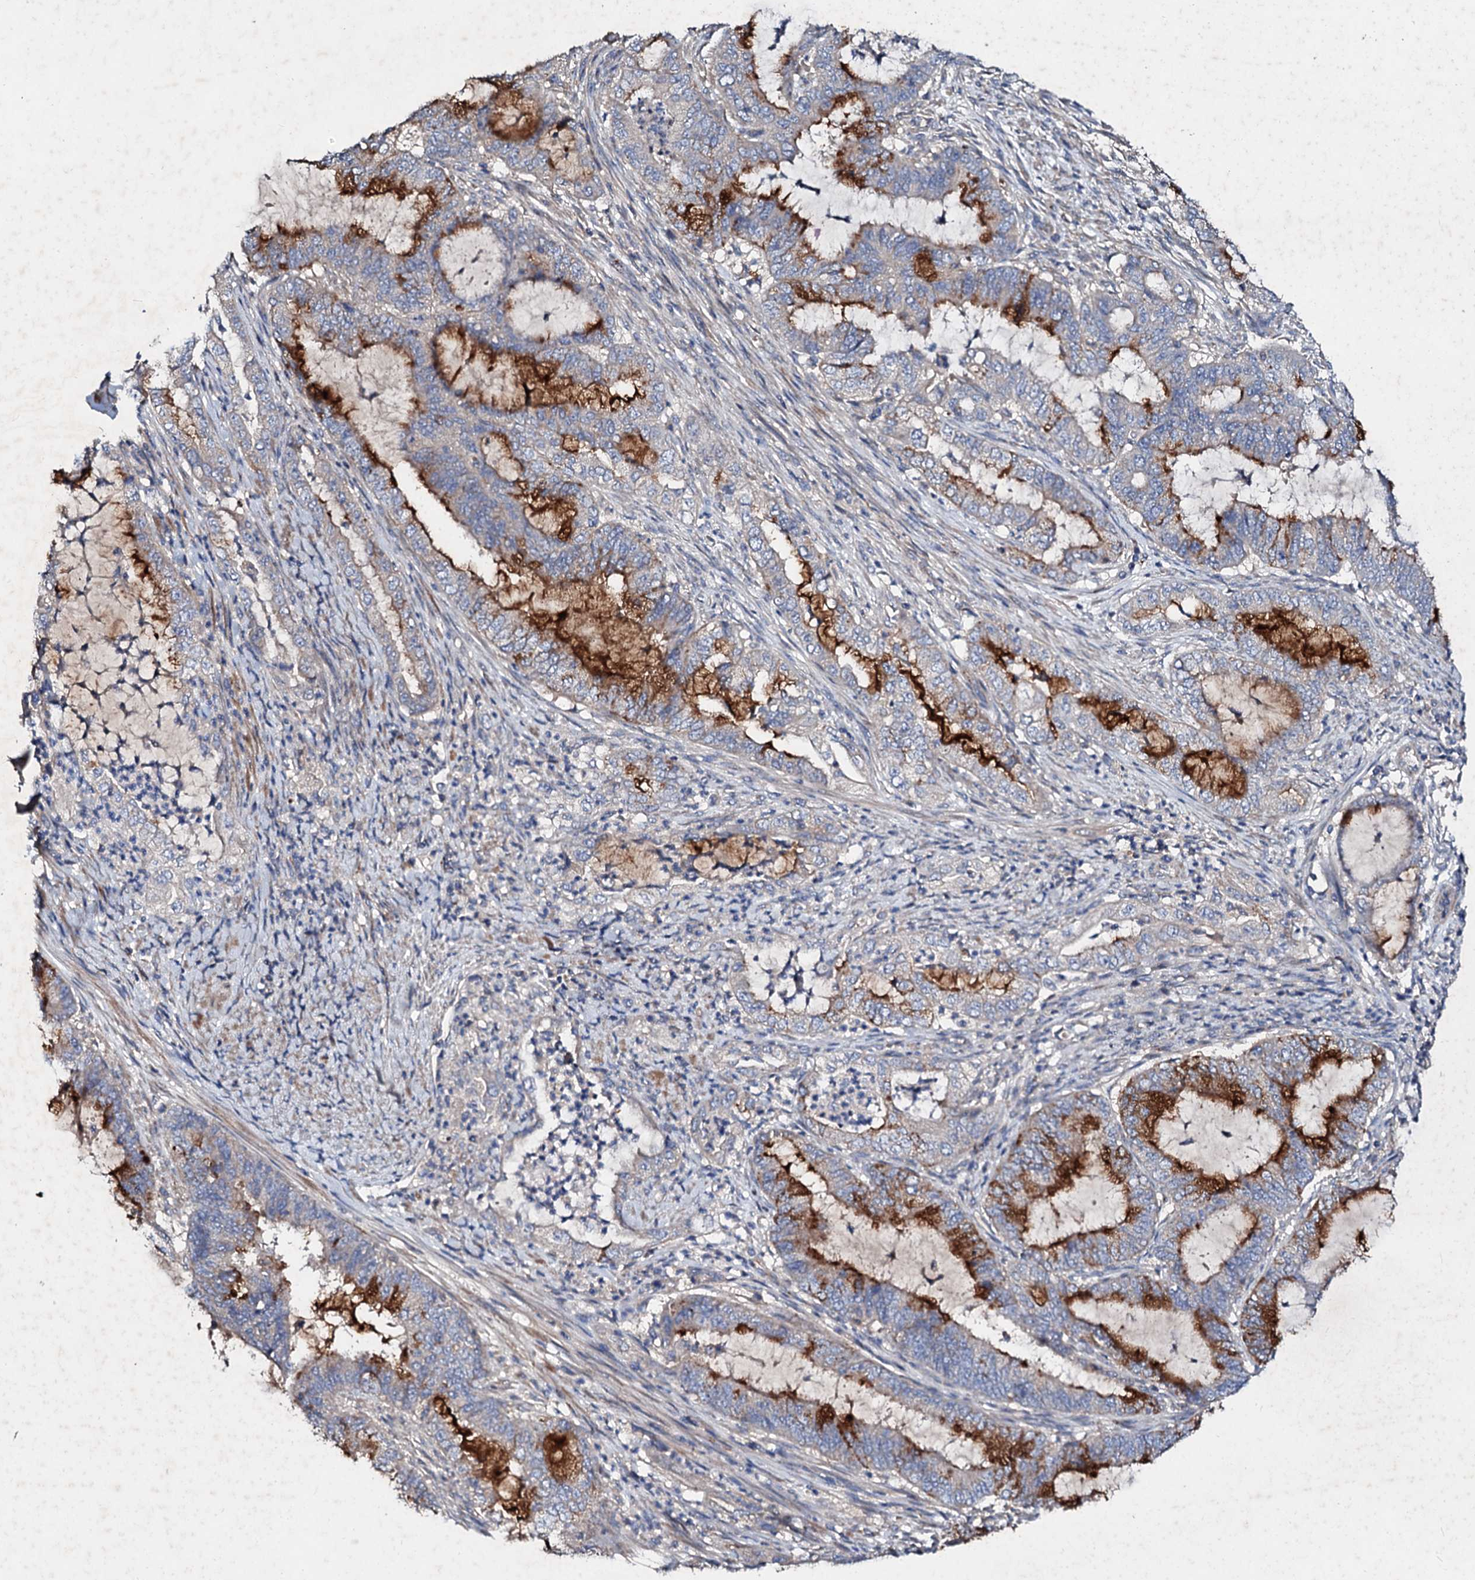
{"staining": {"intensity": "strong", "quantity": "<25%", "location": "cytoplasmic/membranous"}, "tissue": "endometrial cancer", "cell_type": "Tumor cells", "image_type": "cancer", "snomed": [{"axis": "morphology", "description": "Adenocarcinoma, NOS"}, {"axis": "topography", "description": "Endometrium"}], "caption": "Adenocarcinoma (endometrial) was stained to show a protein in brown. There is medium levels of strong cytoplasmic/membranous expression in about <25% of tumor cells. (Stains: DAB (3,3'-diaminobenzidine) in brown, nuclei in blue, Microscopy: brightfield microscopy at high magnification).", "gene": "FIBIN", "patient": {"sex": "female", "age": 51}}